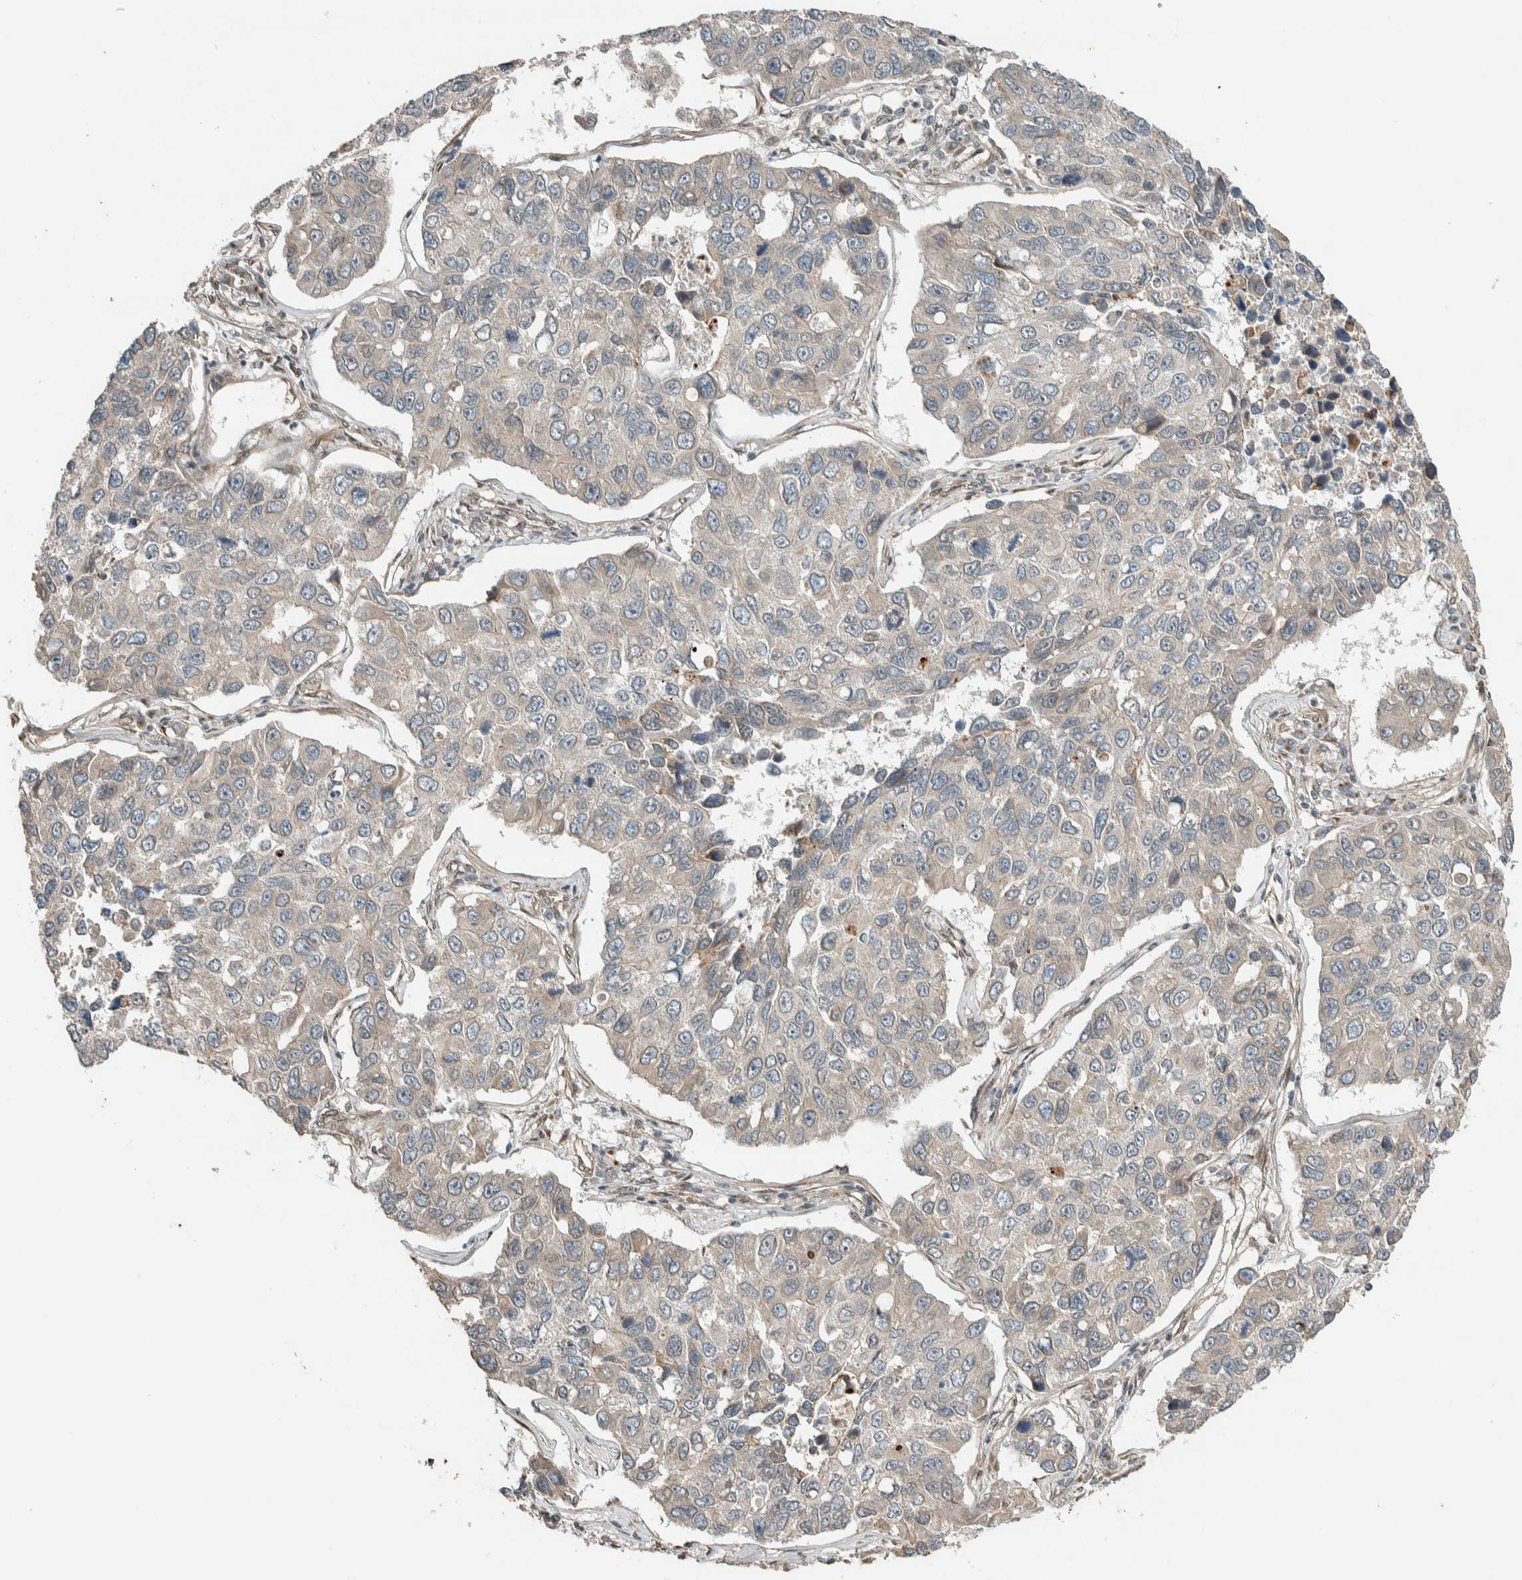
{"staining": {"intensity": "negative", "quantity": "none", "location": "none"}, "tissue": "lung cancer", "cell_type": "Tumor cells", "image_type": "cancer", "snomed": [{"axis": "morphology", "description": "Adenocarcinoma, NOS"}, {"axis": "topography", "description": "Lung"}], "caption": "This image is of lung cancer stained with immunohistochemistry (IHC) to label a protein in brown with the nuclei are counter-stained blue. There is no expression in tumor cells. Brightfield microscopy of IHC stained with DAB (brown) and hematoxylin (blue), captured at high magnification.", "gene": "STXBP4", "patient": {"sex": "male", "age": 64}}